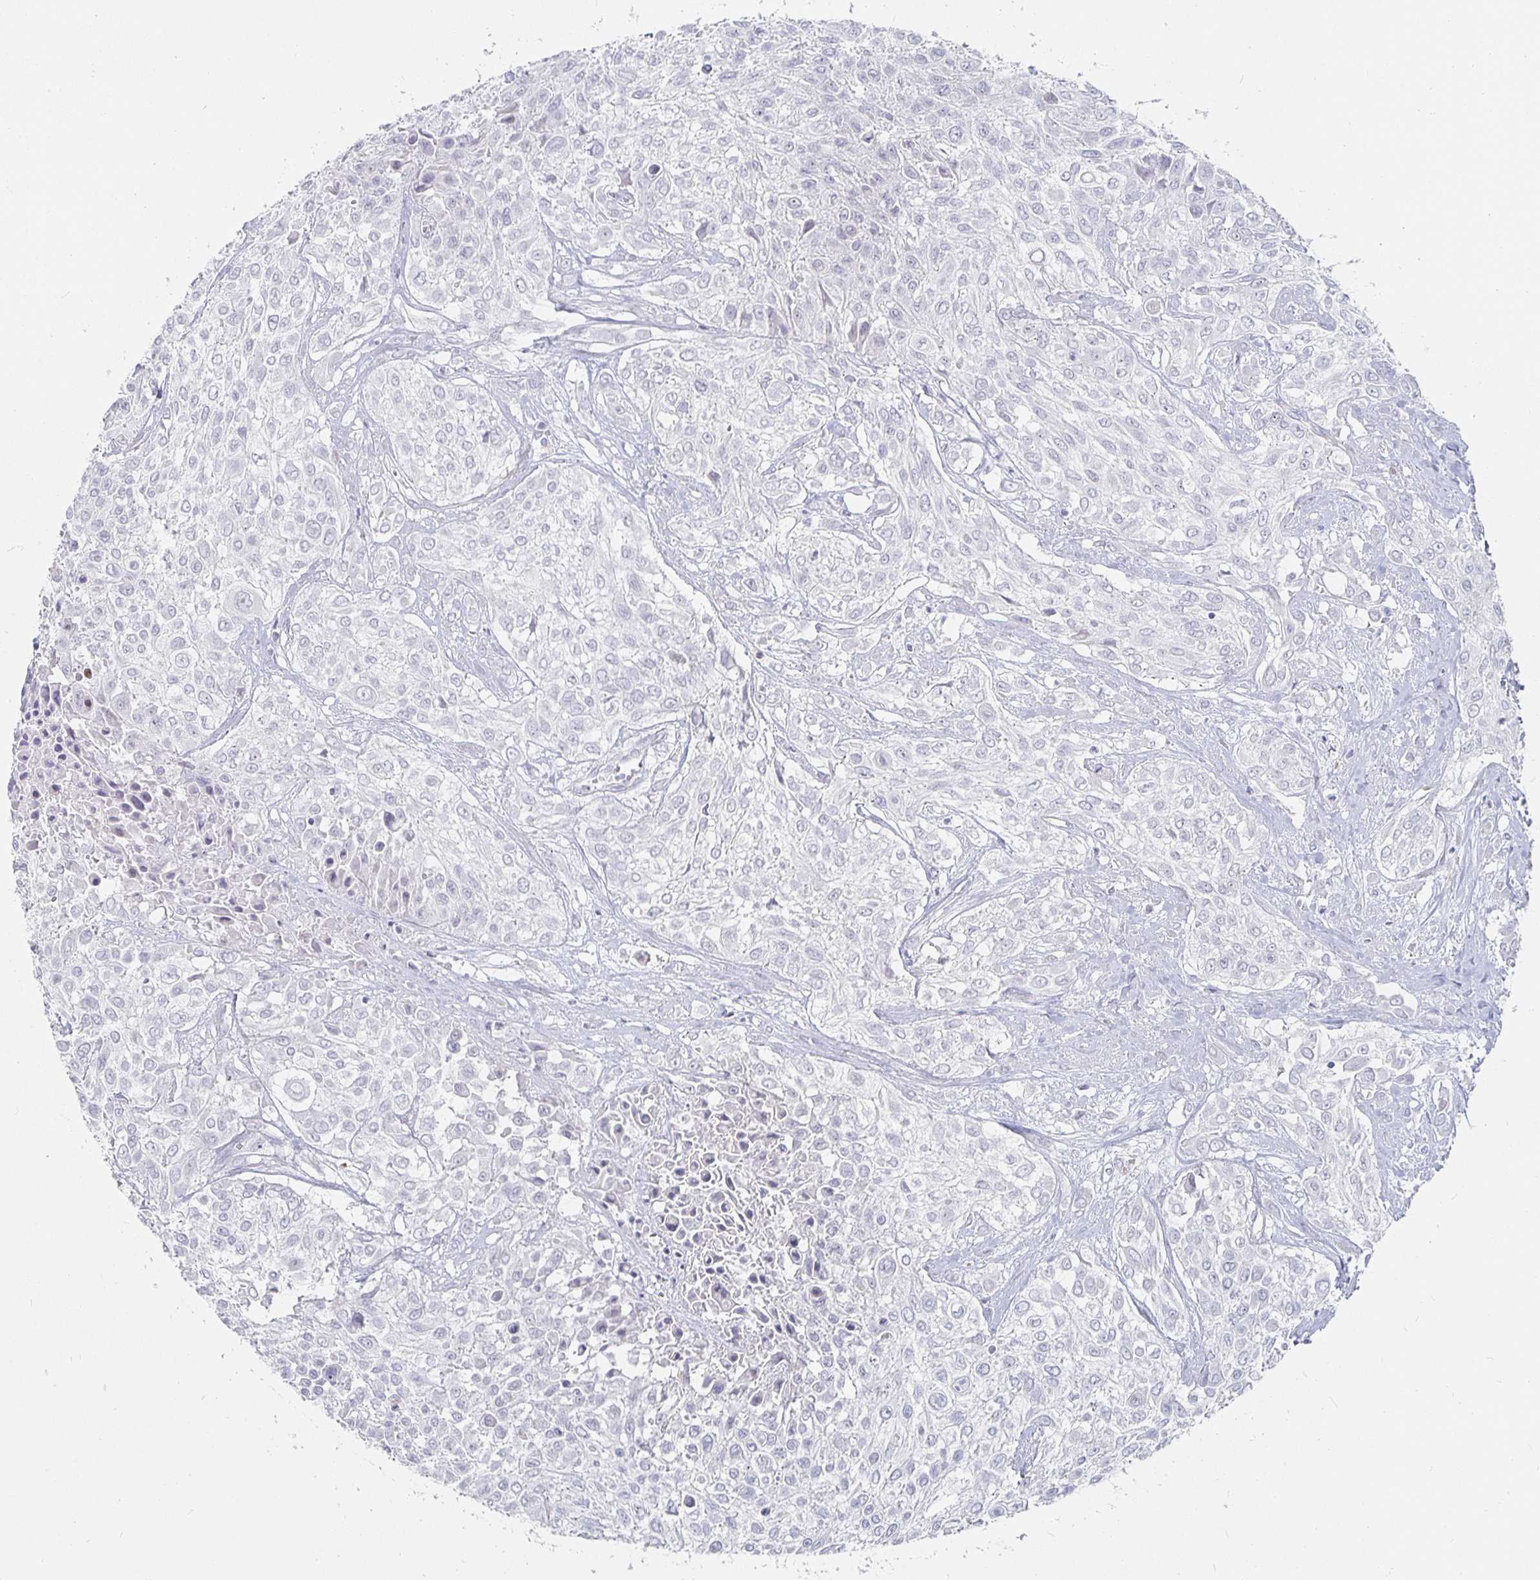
{"staining": {"intensity": "negative", "quantity": "none", "location": "none"}, "tissue": "urothelial cancer", "cell_type": "Tumor cells", "image_type": "cancer", "snomed": [{"axis": "morphology", "description": "Urothelial carcinoma, High grade"}, {"axis": "topography", "description": "Urinary bladder"}], "caption": "Immunohistochemical staining of high-grade urothelial carcinoma reveals no significant staining in tumor cells. Brightfield microscopy of immunohistochemistry (IHC) stained with DAB (brown) and hematoxylin (blue), captured at high magnification.", "gene": "S100G", "patient": {"sex": "male", "age": 57}}